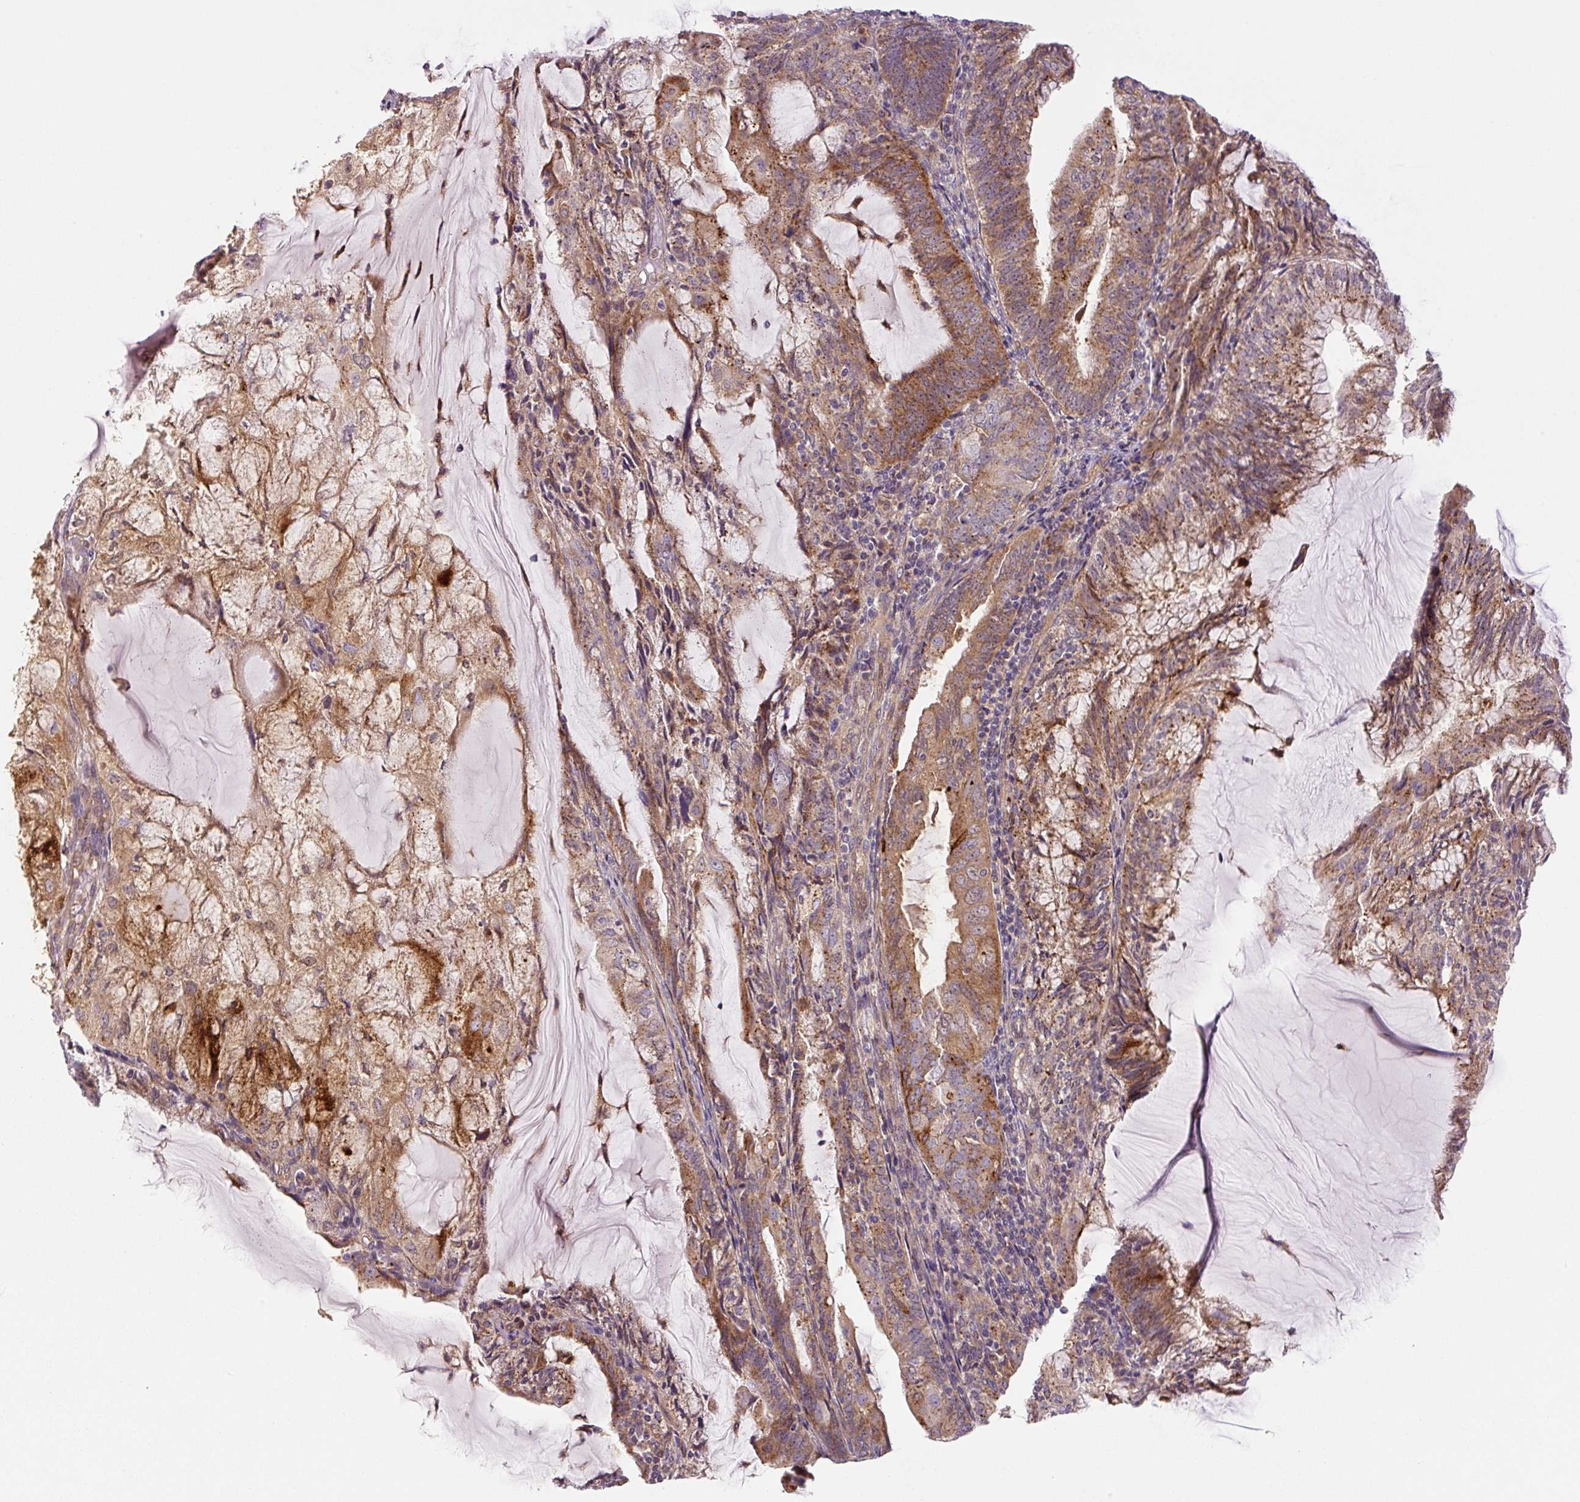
{"staining": {"intensity": "moderate", "quantity": "25%-75%", "location": "cytoplasmic/membranous"}, "tissue": "endometrial cancer", "cell_type": "Tumor cells", "image_type": "cancer", "snomed": [{"axis": "morphology", "description": "Adenocarcinoma, NOS"}, {"axis": "topography", "description": "Endometrium"}], "caption": "The image demonstrates staining of adenocarcinoma (endometrial), revealing moderate cytoplasmic/membranous protein staining (brown color) within tumor cells. The protein of interest is shown in brown color, while the nuclei are stained blue.", "gene": "ZSWIM7", "patient": {"sex": "female", "age": 81}}